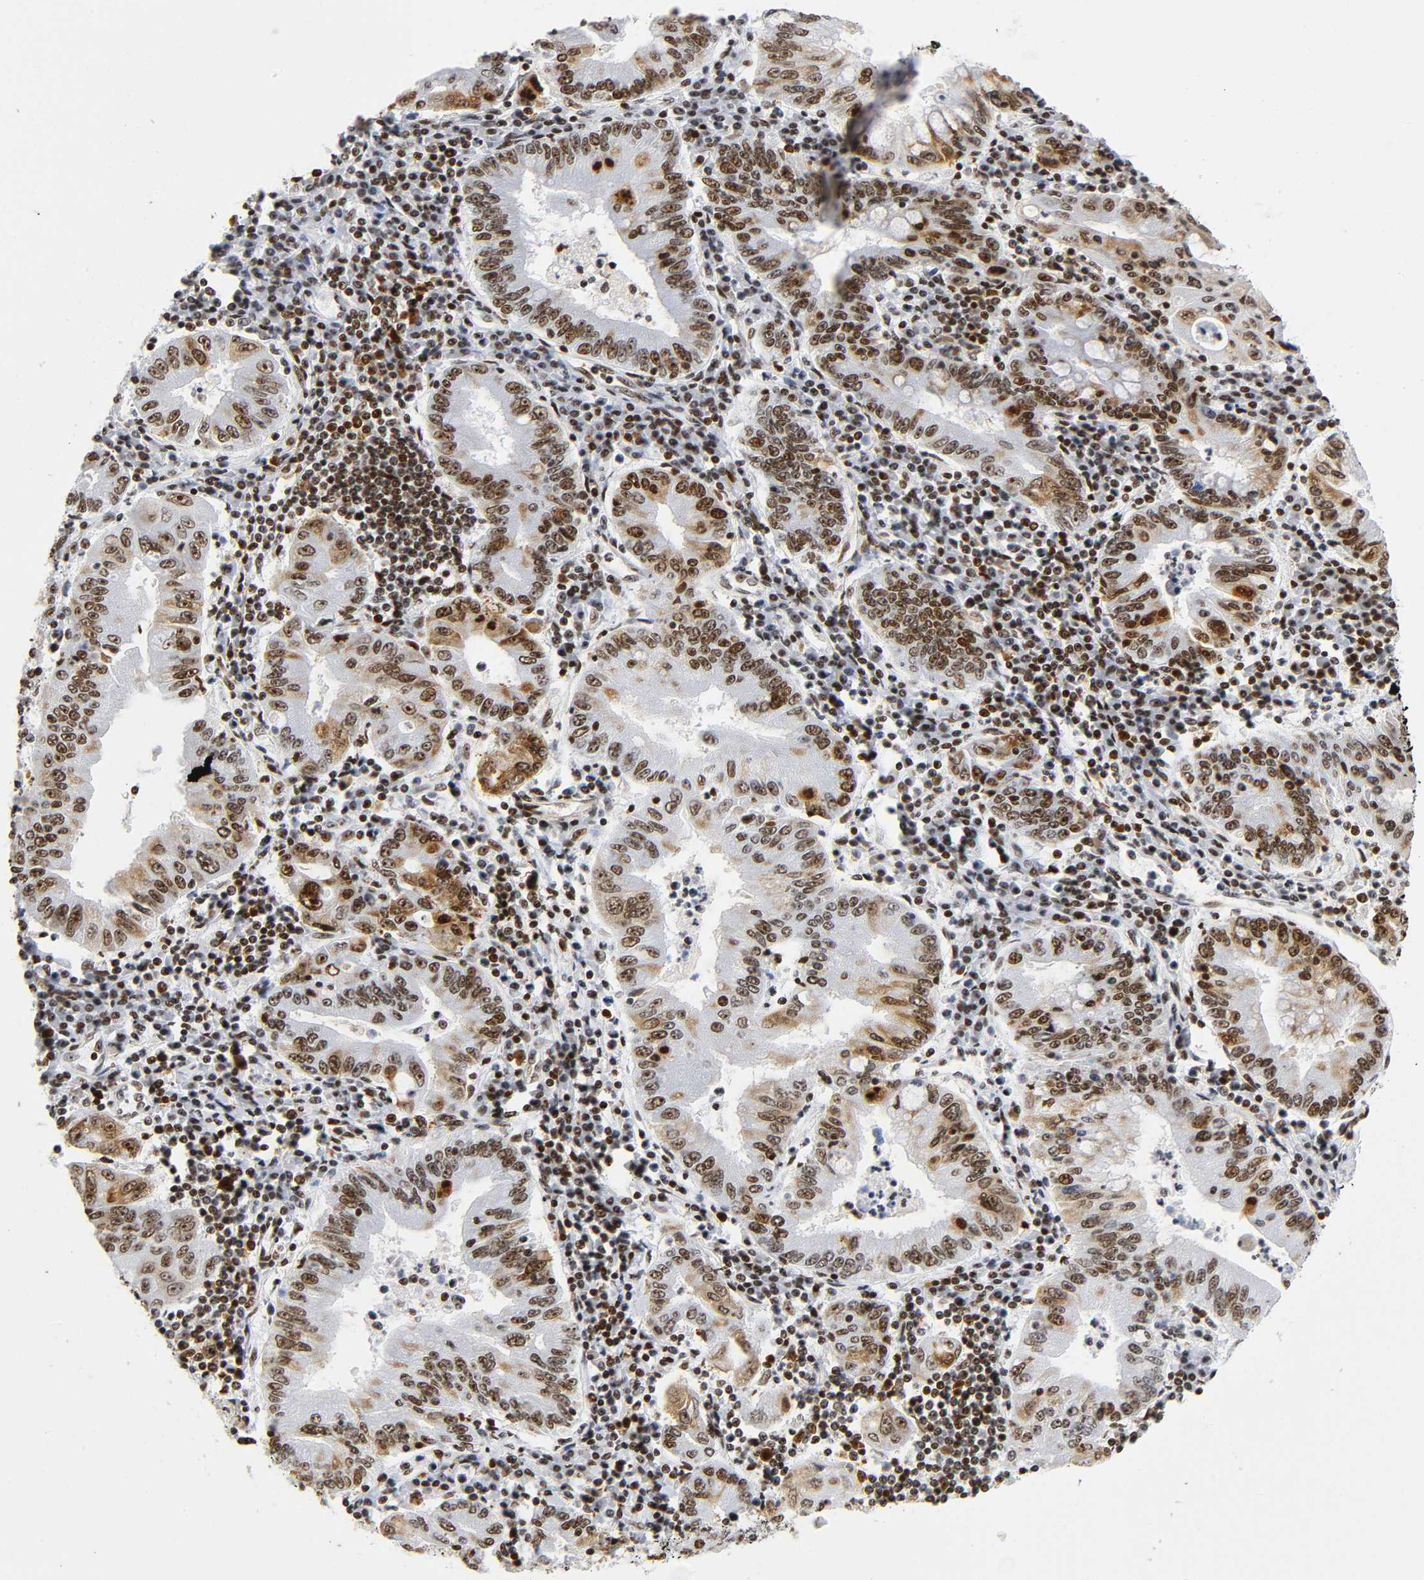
{"staining": {"intensity": "moderate", "quantity": ">75%", "location": "cytoplasmic/membranous,nuclear"}, "tissue": "stomach cancer", "cell_type": "Tumor cells", "image_type": "cancer", "snomed": [{"axis": "morphology", "description": "Normal tissue, NOS"}, {"axis": "morphology", "description": "Adenocarcinoma, NOS"}, {"axis": "topography", "description": "Esophagus"}, {"axis": "topography", "description": "Stomach, upper"}, {"axis": "topography", "description": "Peripheral nerve tissue"}], "caption": "Human stomach cancer (adenocarcinoma) stained for a protein (brown) shows moderate cytoplasmic/membranous and nuclear positive staining in about >75% of tumor cells.", "gene": "UBTF", "patient": {"sex": "male", "age": 62}}